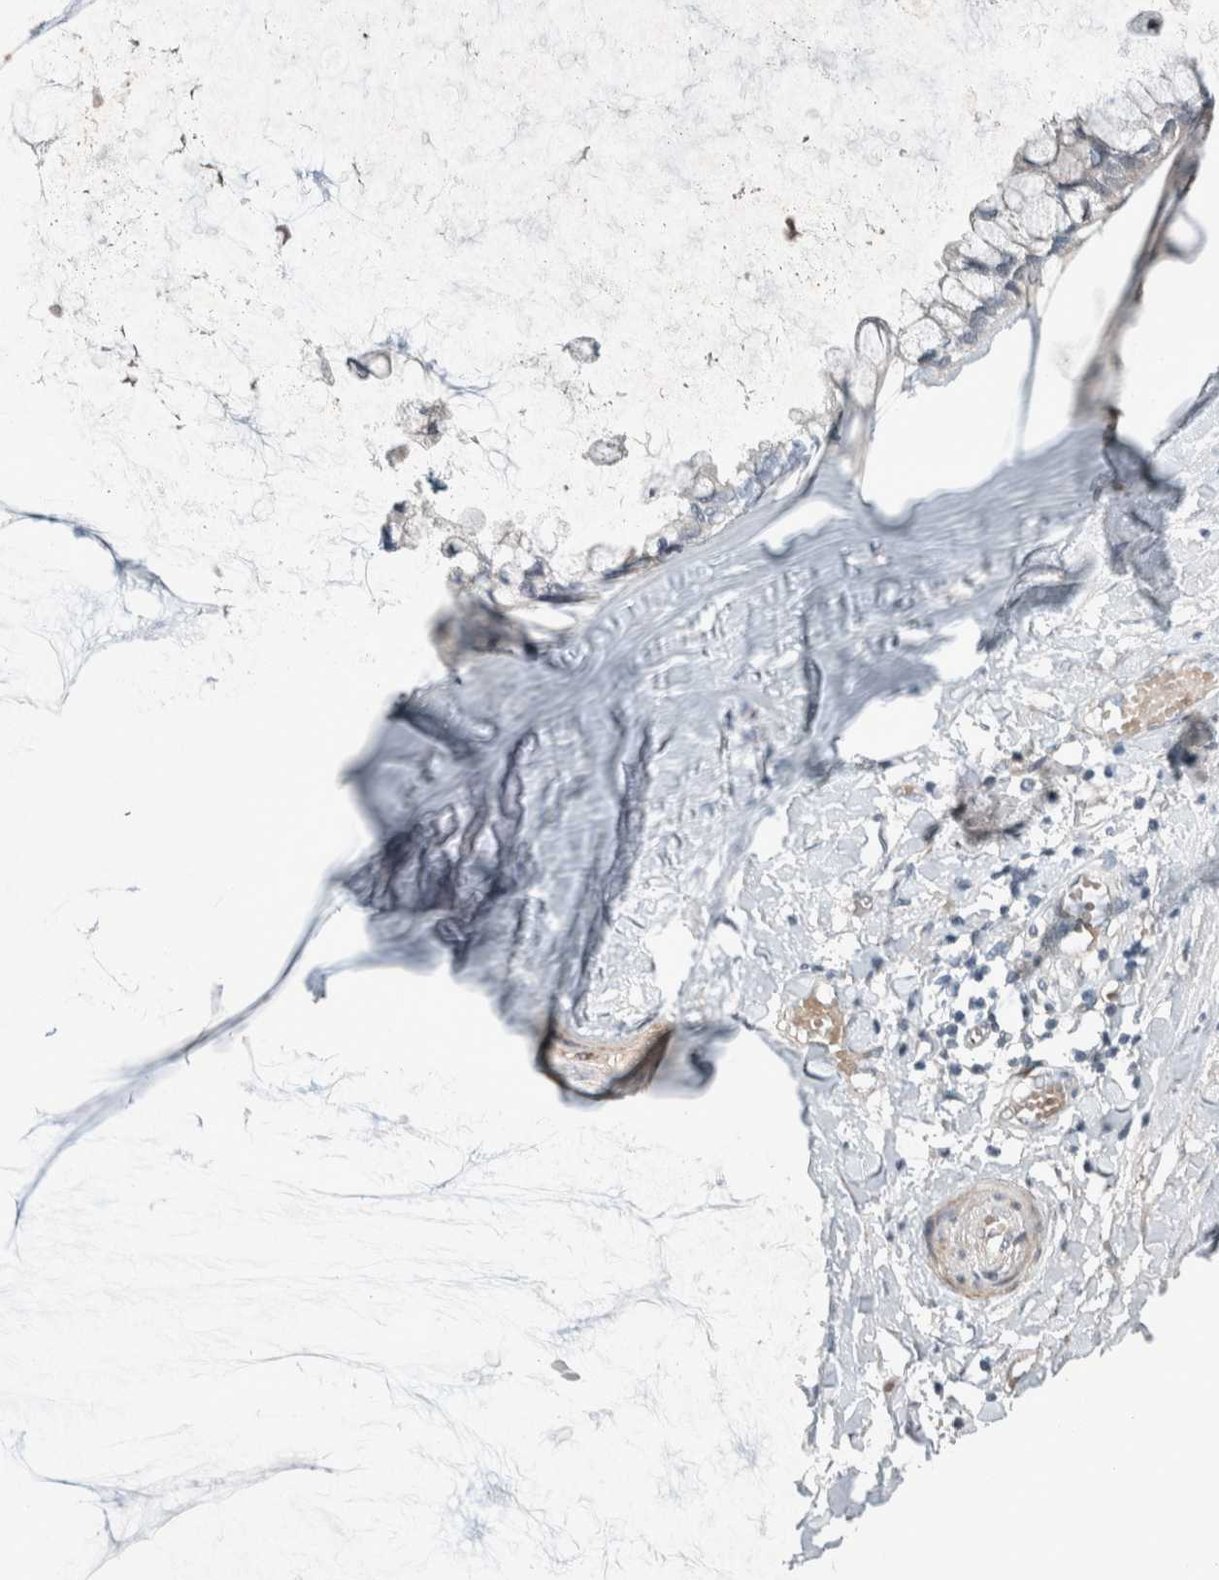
{"staining": {"intensity": "negative", "quantity": "none", "location": "none"}, "tissue": "ovarian cancer", "cell_type": "Tumor cells", "image_type": "cancer", "snomed": [{"axis": "morphology", "description": "Cystadenocarcinoma, mucinous, NOS"}, {"axis": "topography", "description": "Ovary"}], "caption": "Tumor cells are negative for brown protein staining in ovarian mucinous cystadenocarcinoma.", "gene": "JADE2", "patient": {"sex": "female", "age": 39}}